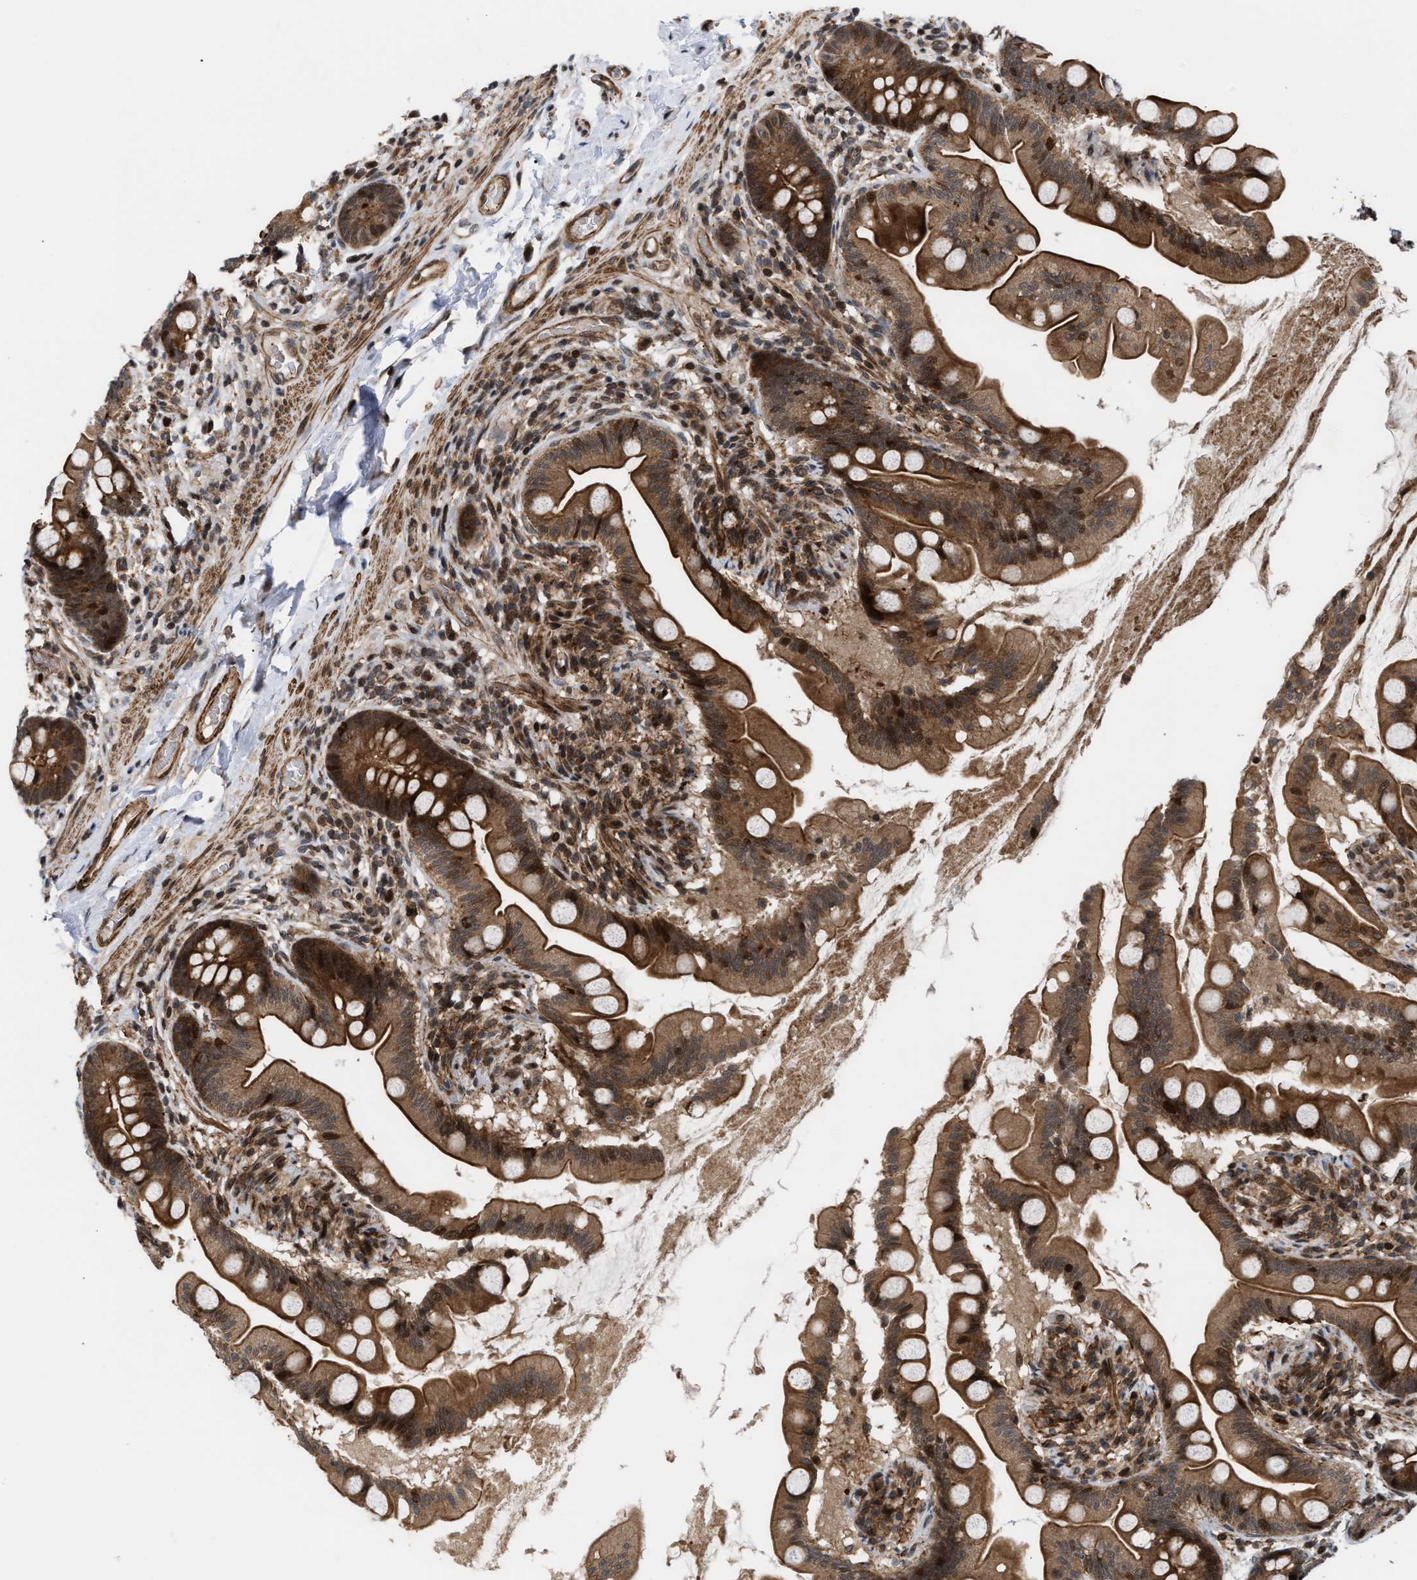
{"staining": {"intensity": "strong", "quantity": ">75%", "location": "cytoplasmic/membranous,nuclear"}, "tissue": "small intestine", "cell_type": "Glandular cells", "image_type": "normal", "snomed": [{"axis": "morphology", "description": "Normal tissue, NOS"}, {"axis": "topography", "description": "Small intestine"}], "caption": "Protein expression analysis of benign human small intestine reveals strong cytoplasmic/membranous,nuclear expression in approximately >75% of glandular cells.", "gene": "STAU2", "patient": {"sex": "female", "age": 56}}